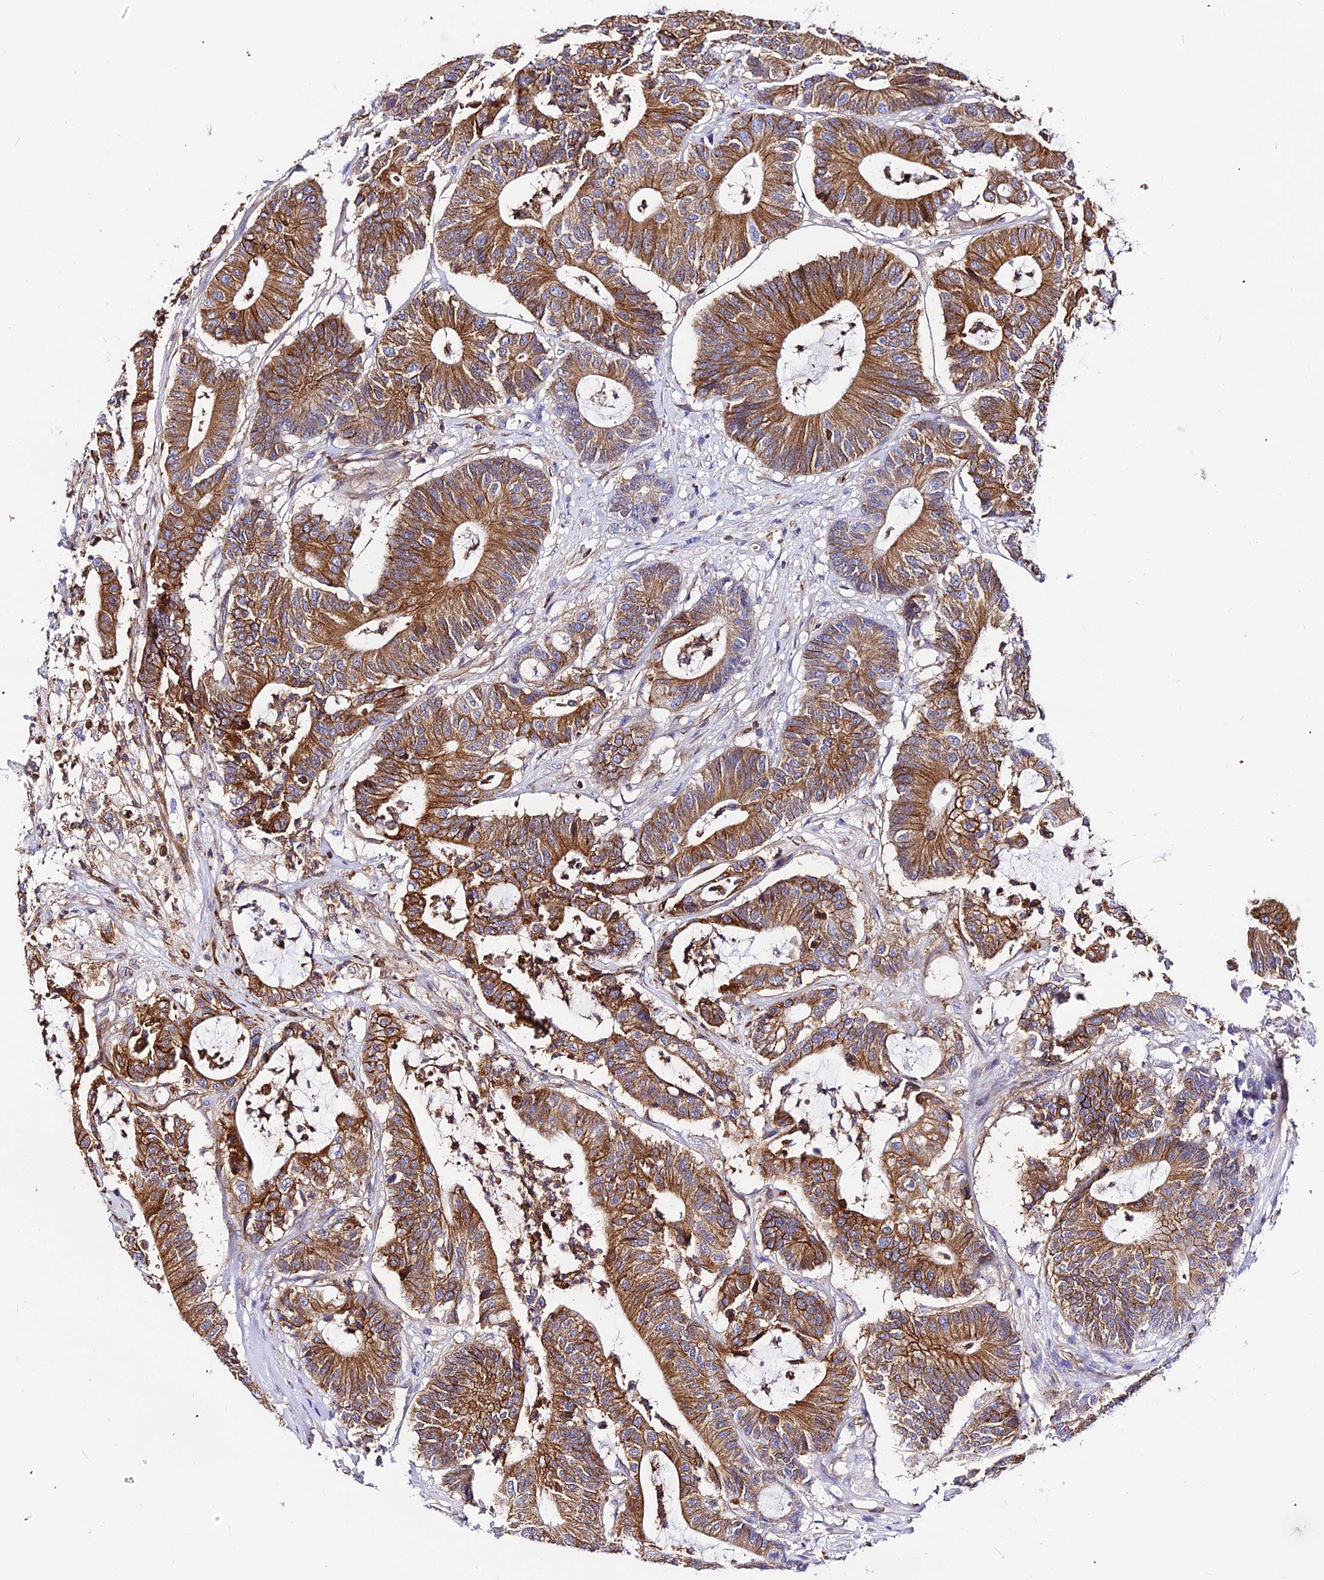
{"staining": {"intensity": "strong", "quantity": ">75%", "location": "cytoplasmic/membranous"}, "tissue": "colorectal cancer", "cell_type": "Tumor cells", "image_type": "cancer", "snomed": [{"axis": "morphology", "description": "Adenocarcinoma, NOS"}, {"axis": "topography", "description": "Colon"}], "caption": "Protein expression analysis of colorectal cancer displays strong cytoplasmic/membranous expression in approximately >75% of tumor cells.", "gene": "CSRP1", "patient": {"sex": "female", "age": 84}}